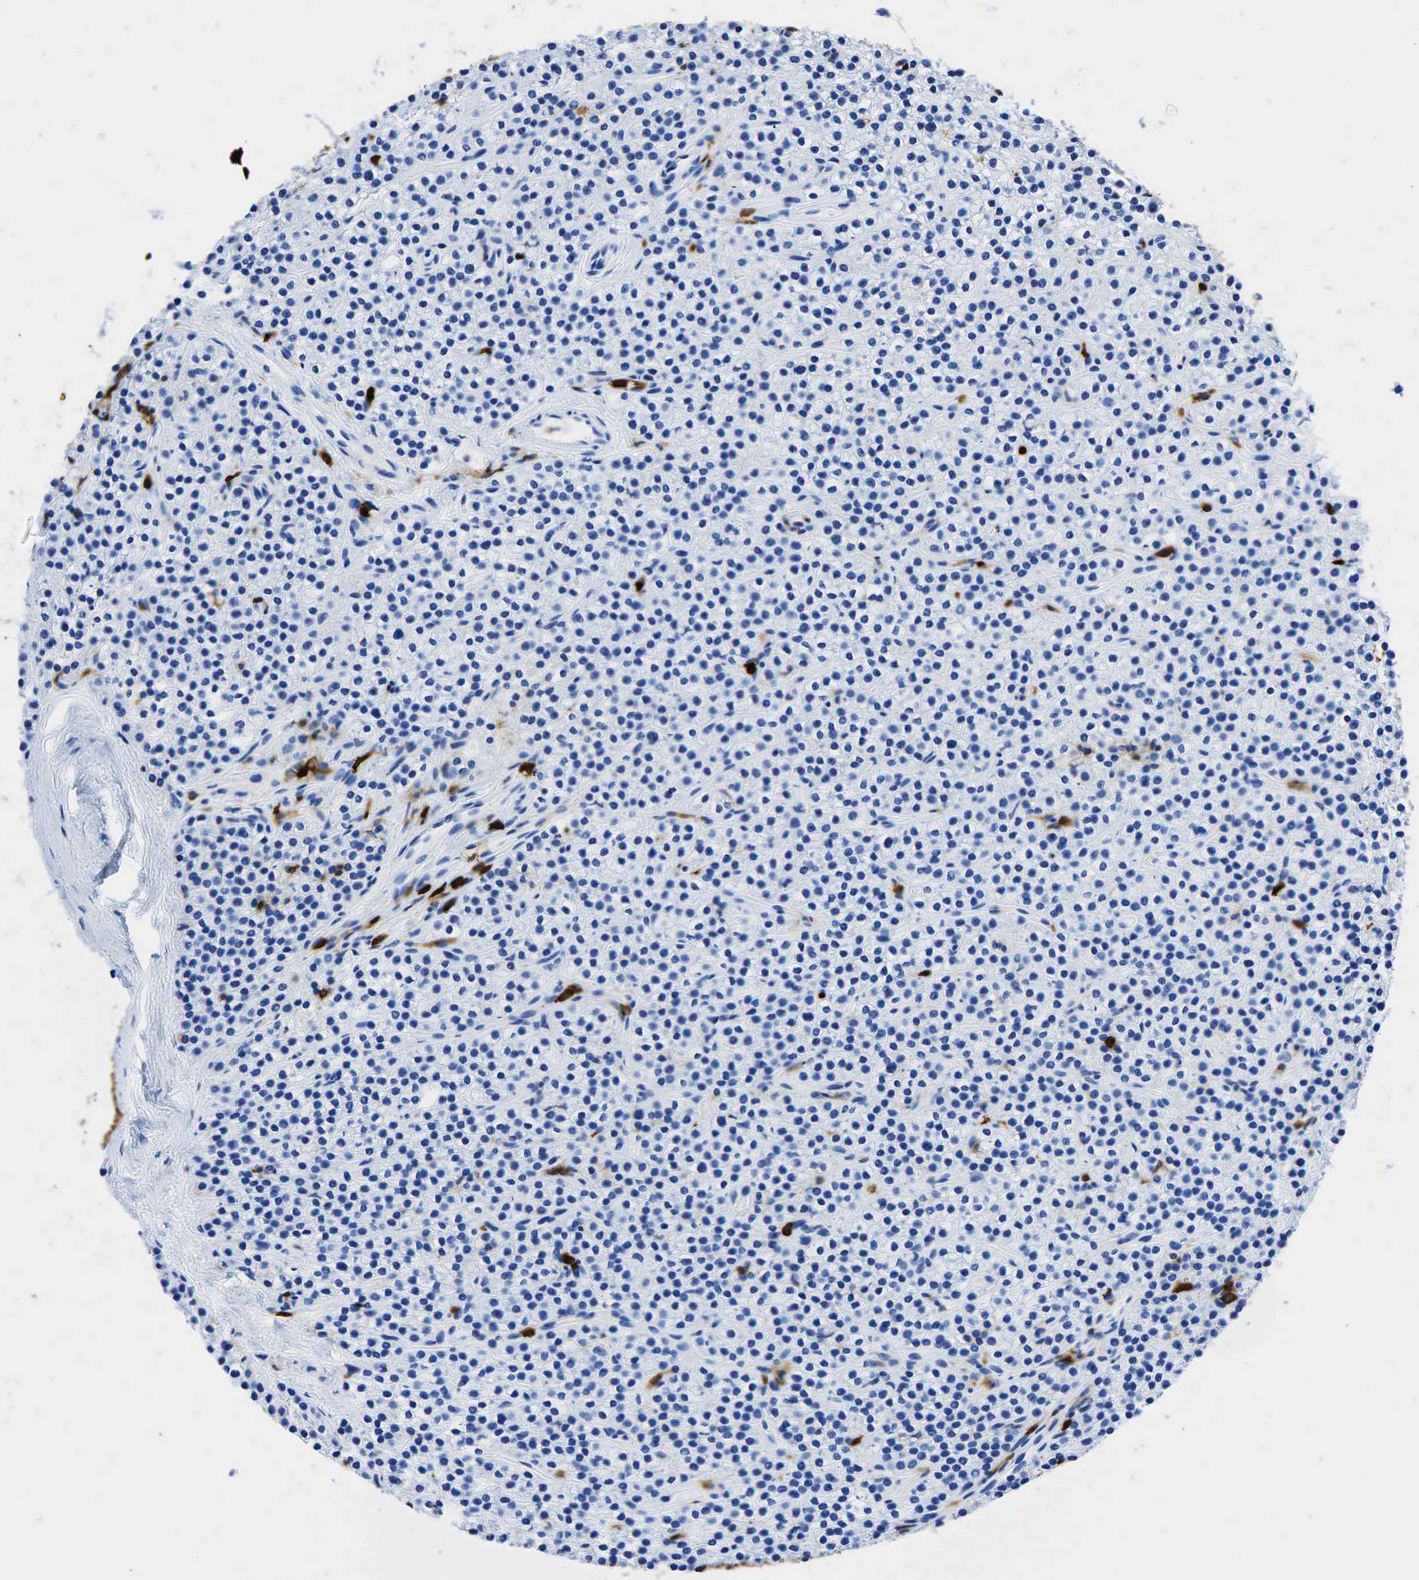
{"staining": {"intensity": "negative", "quantity": "none", "location": "none"}, "tissue": "parathyroid gland", "cell_type": "Glandular cells", "image_type": "normal", "snomed": [{"axis": "morphology", "description": "Normal tissue, NOS"}, {"axis": "topography", "description": "Parathyroid gland"}], "caption": "The histopathology image demonstrates no significant staining in glandular cells of parathyroid gland.", "gene": "PTPRC", "patient": {"sex": "female", "age": 54}}